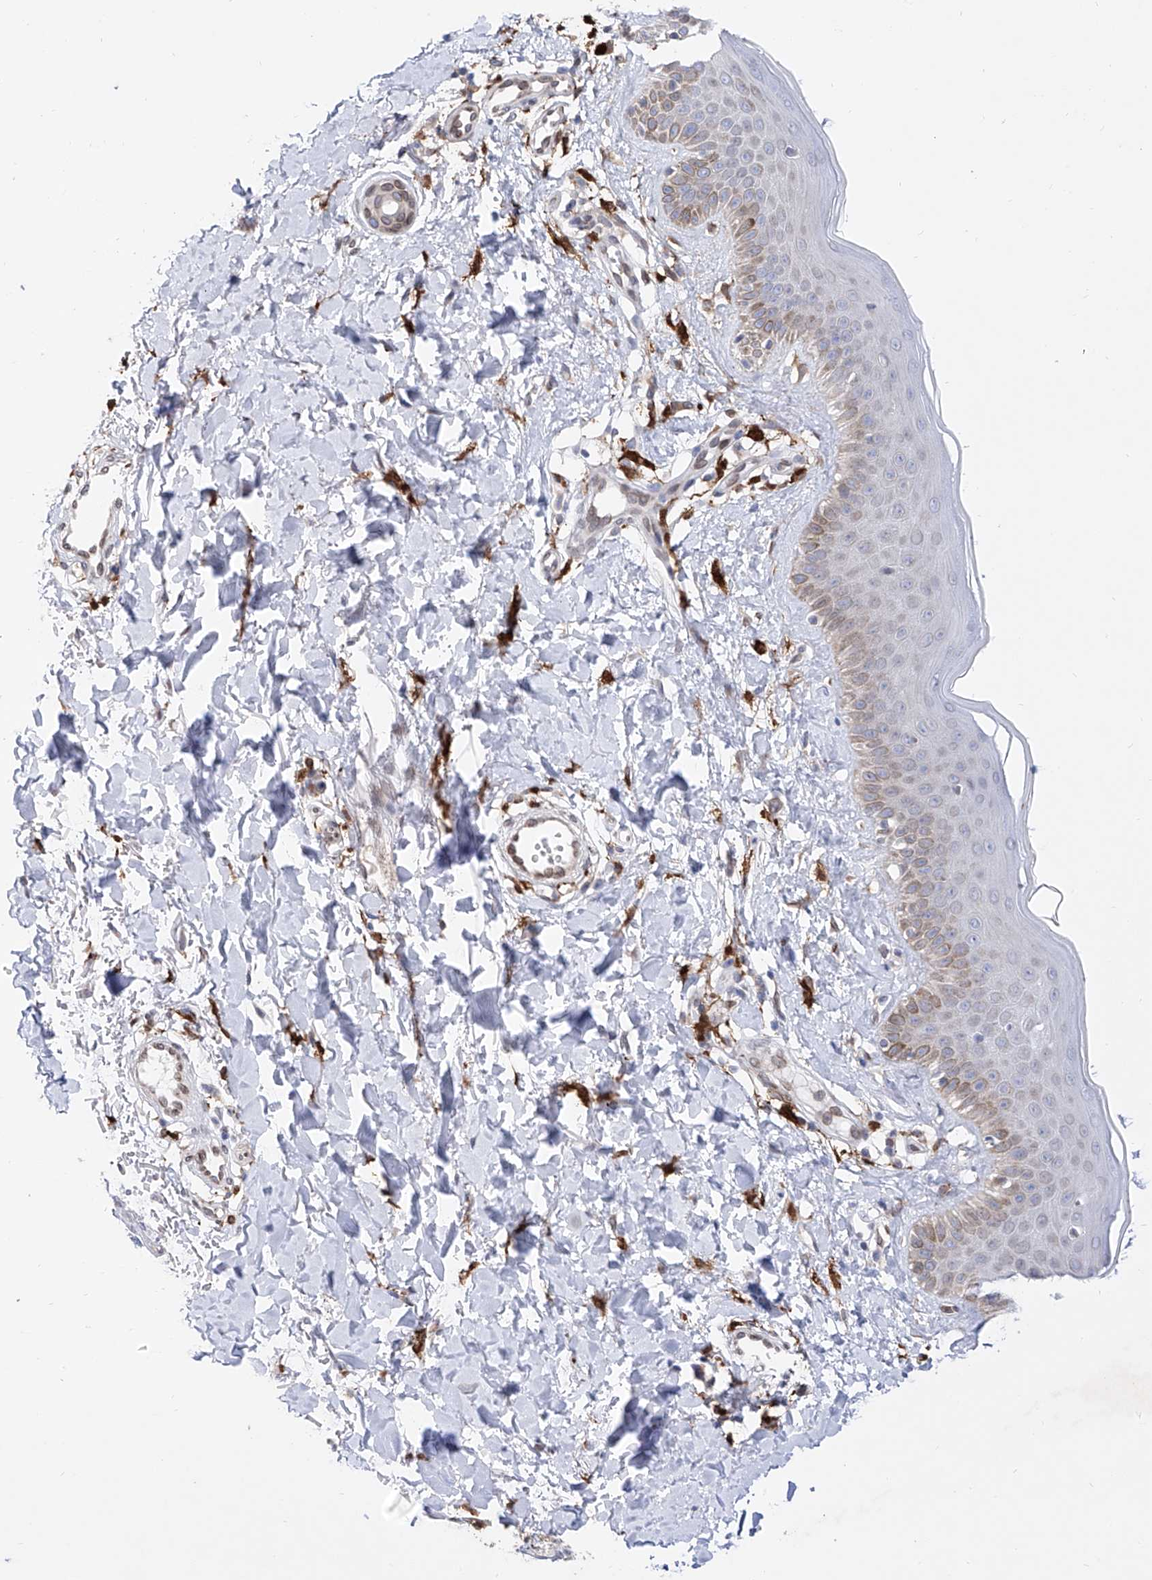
{"staining": {"intensity": "strong", "quantity": ">75%", "location": "cytoplasmic/membranous"}, "tissue": "skin", "cell_type": "Fibroblasts", "image_type": "normal", "snomed": [{"axis": "morphology", "description": "Normal tissue, NOS"}, {"axis": "topography", "description": "Skin"}], "caption": "Immunohistochemical staining of unremarkable skin exhibits >75% levels of strong cytoplasmic/membranous protein expression in about >75% of fibroblasts. The staining was performed using DAB (3,3'-diaminobenzidine), with brown indicating positive protein expression. Nuclei are stained blue with hematoxylin.", "gene": "LCLAT1", "patient": {"sex": "male", "age": 52}}